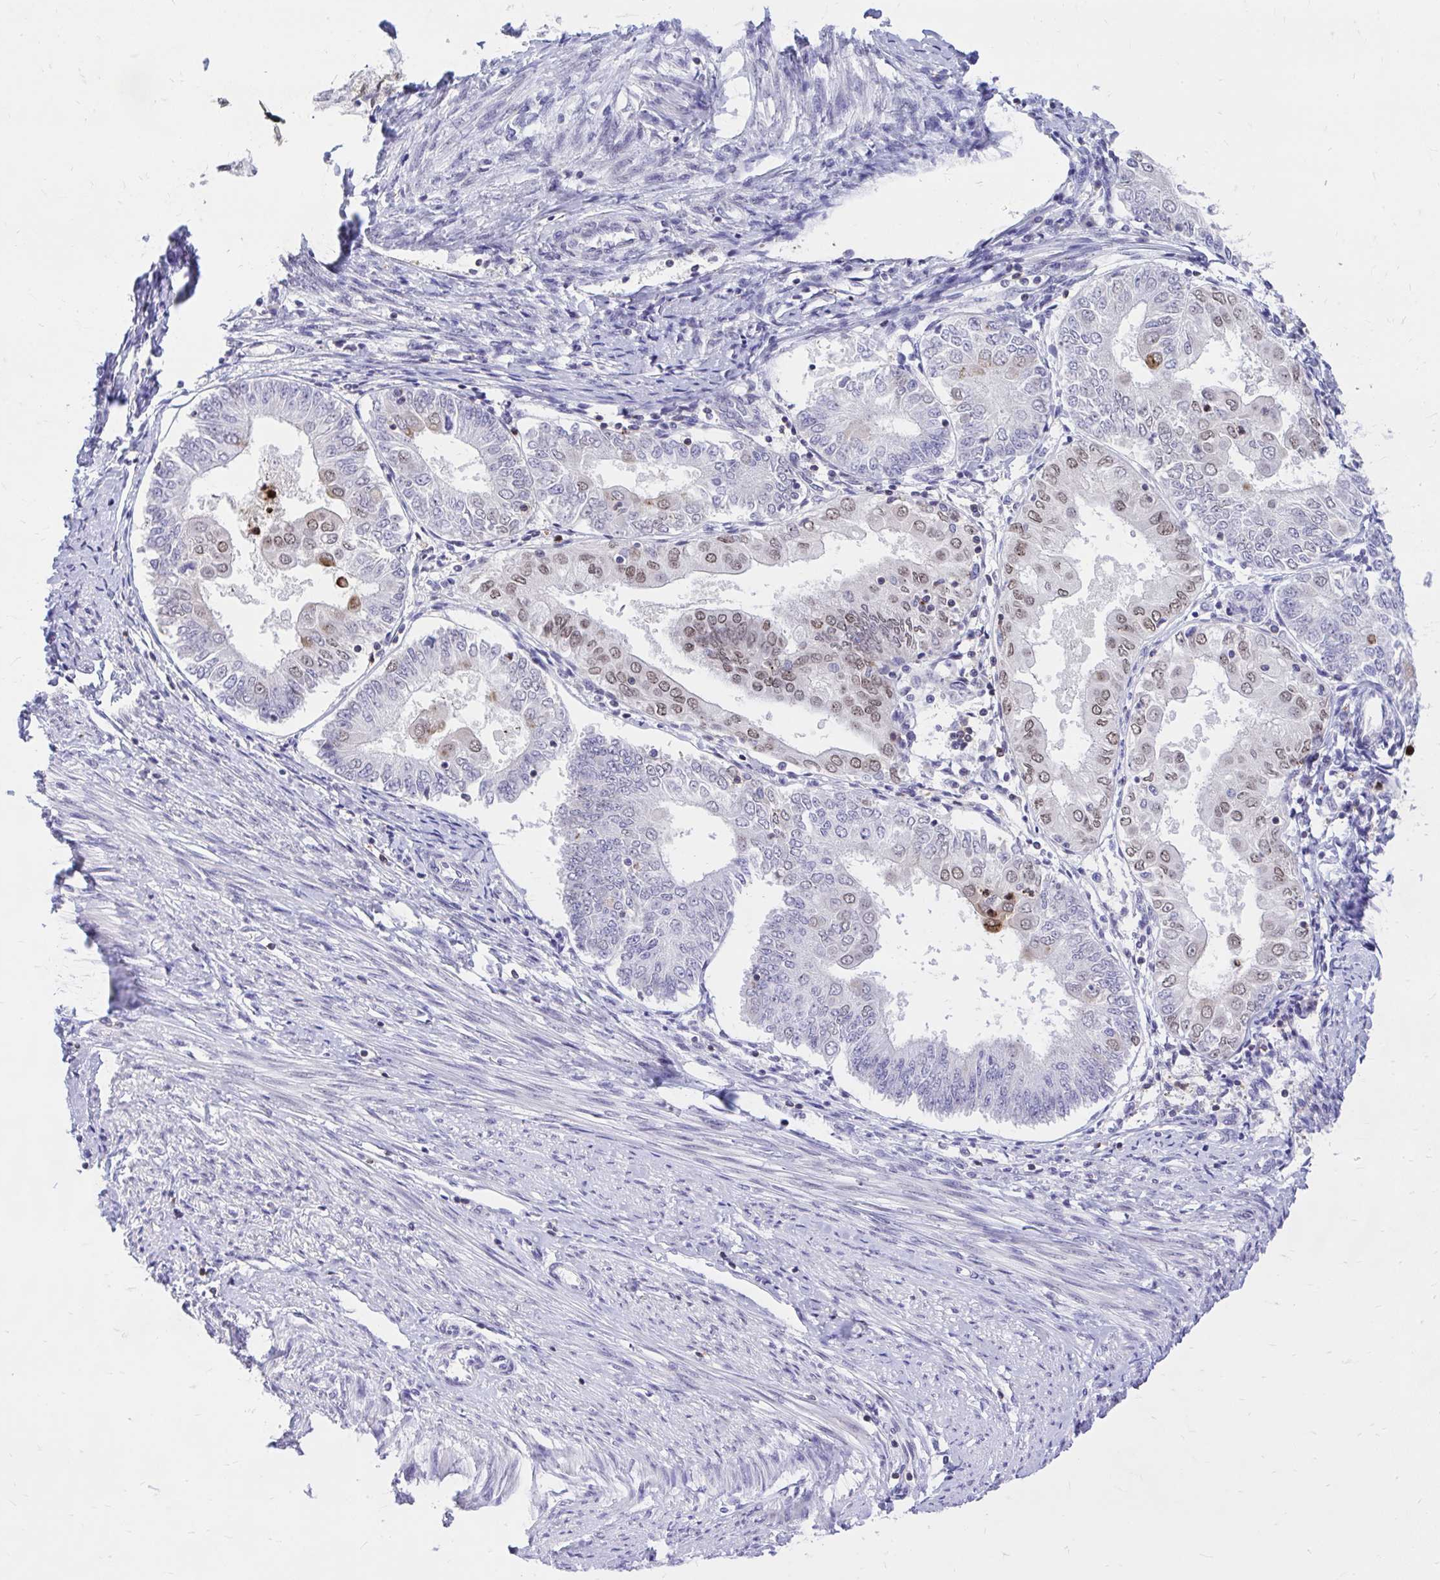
{"staining": {"intensity": "moderate", "quantity": "25%-75%", "location": "nuclear"}, "tissue": "endometrial cancer", "cell_type": "Tumor cells", "image_type": "cancer", "snomed": [{"axis": "morphology", "description": "Adenocarcinoma, NOS"}, {"axis": "topography", "description": "Endometrium"}], "caption": "A micrograph of human endometrial cancer stained for a protein displays moderate nuclear brown staining in tumor cells.", "gene": "CXCL8", "patient": {"sex": "female", "age": 68}}